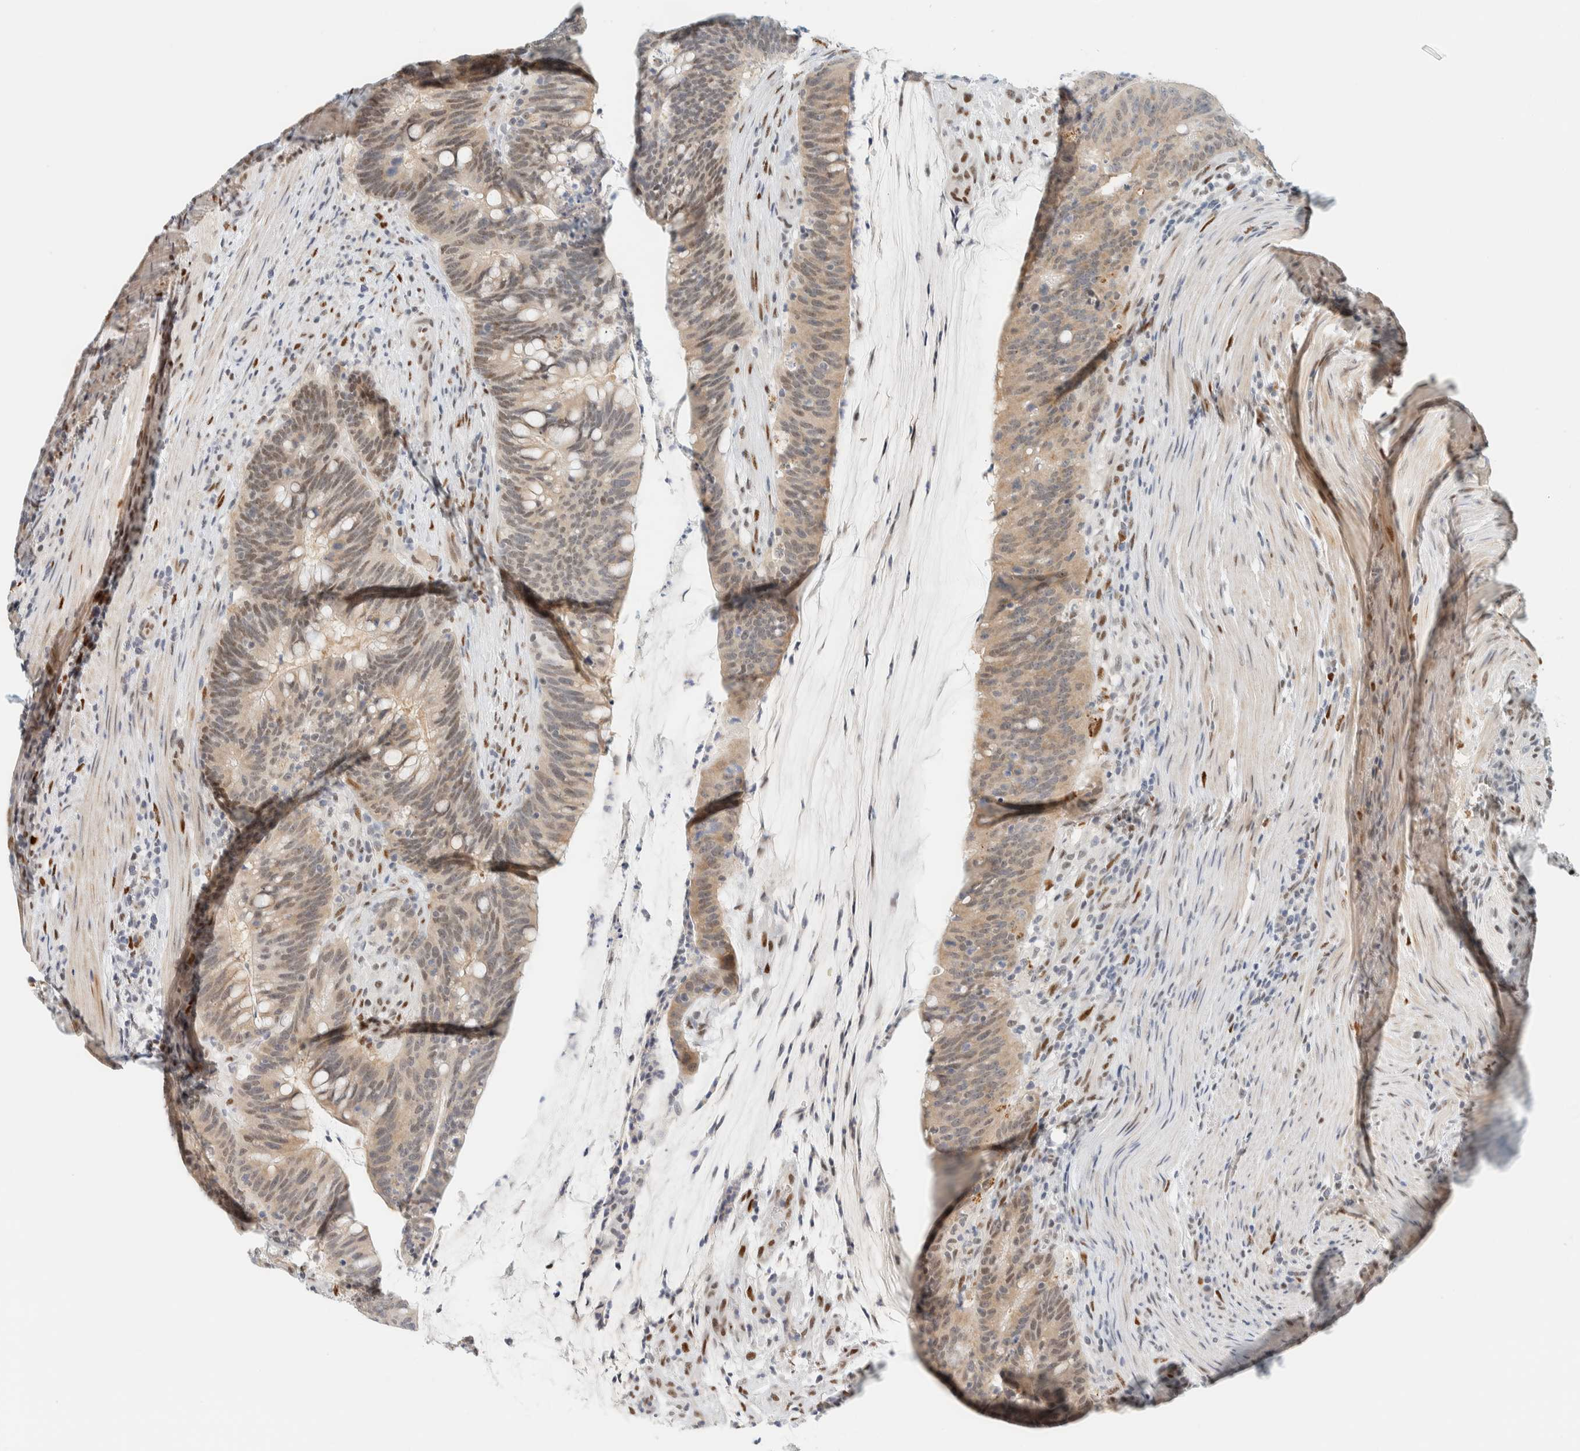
{"staining": {"intensity": "weak", "quantity": "25%-75%", "location": "cytoplasmic/membranous,nuclear"}, "tissue": "colorectal cancer", "cell_type": "Tumor cells", "image_type": "cancer", "snomed": [{"axis": "morphology", "description": "Adenocarcinoma, NOS"}, {"axis": "topography", "description": "Colon"}], "caption": "Colorectal adenocarcinoma stained with a brown dye shows weak cytoplasmic/membranous and nuclear positive staining in about 25%-75% of tumor cells.", "gene": "ZNF683", "patient": {"sex": "female", "age": 66}}